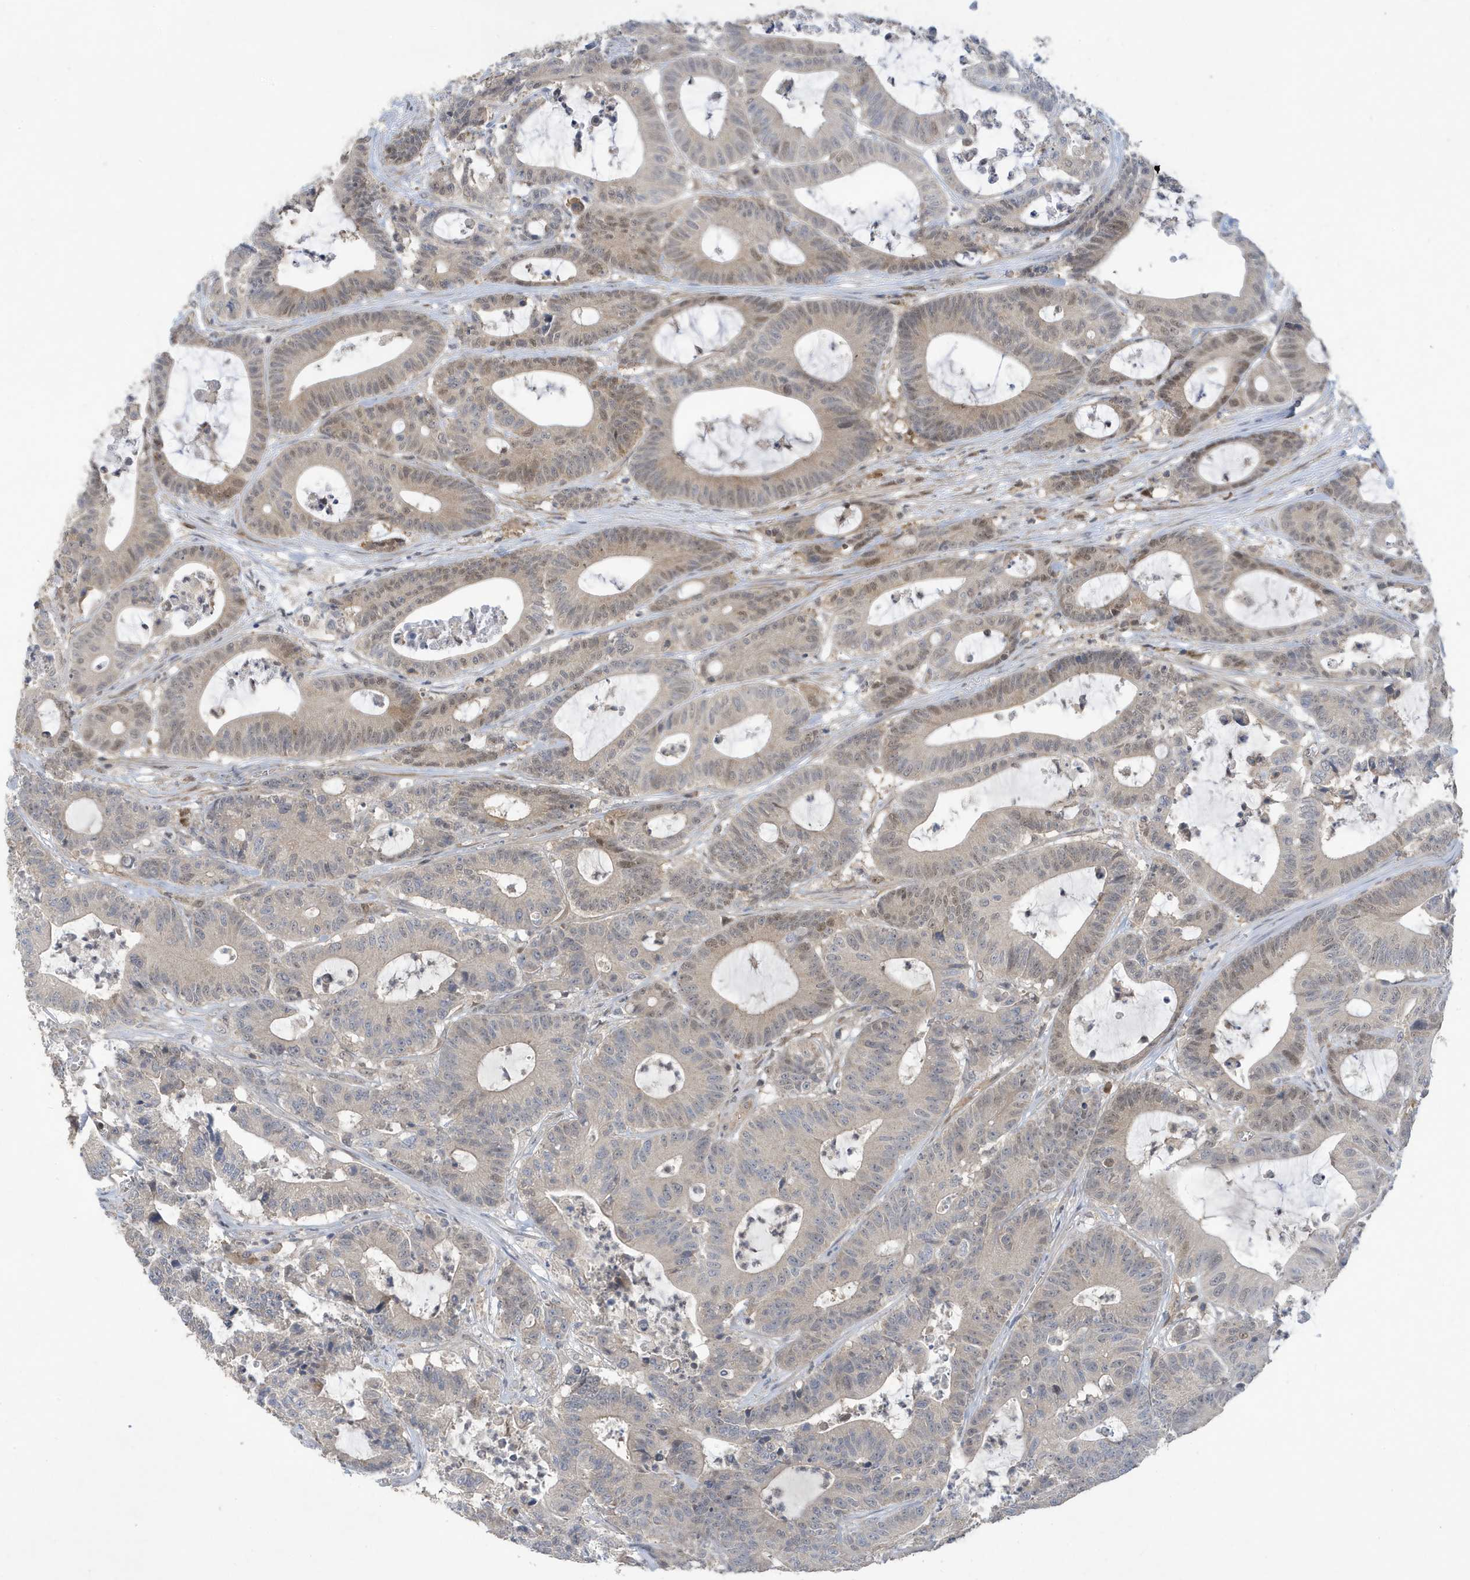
{"staining": {"intensity": "weak", "quantity": "<25%", "location": "cytoplasmic/membranous"}, "tissue": "colorectal cancer", "cell_type": "Tumor cells", "image_type": "cancer", "snomed": [{"axis": "morphology", "description": "Adenocarcinoma, NOS"}, {"axis": "topography", "description": "Colon"}], "caption": "This micrograph is of adenocarcinoma (colorectal) stained with IHC to label a protein in brown with the nuclei are counter-stained blue. There is no positivity in tumor cells. Brightfield microscopy of IHC stained with DAB (brown) and hematoxylin (blue), captured at high magnification.", "gene": "NCOA7", "patient": {"sex": "female", "age": 84}}